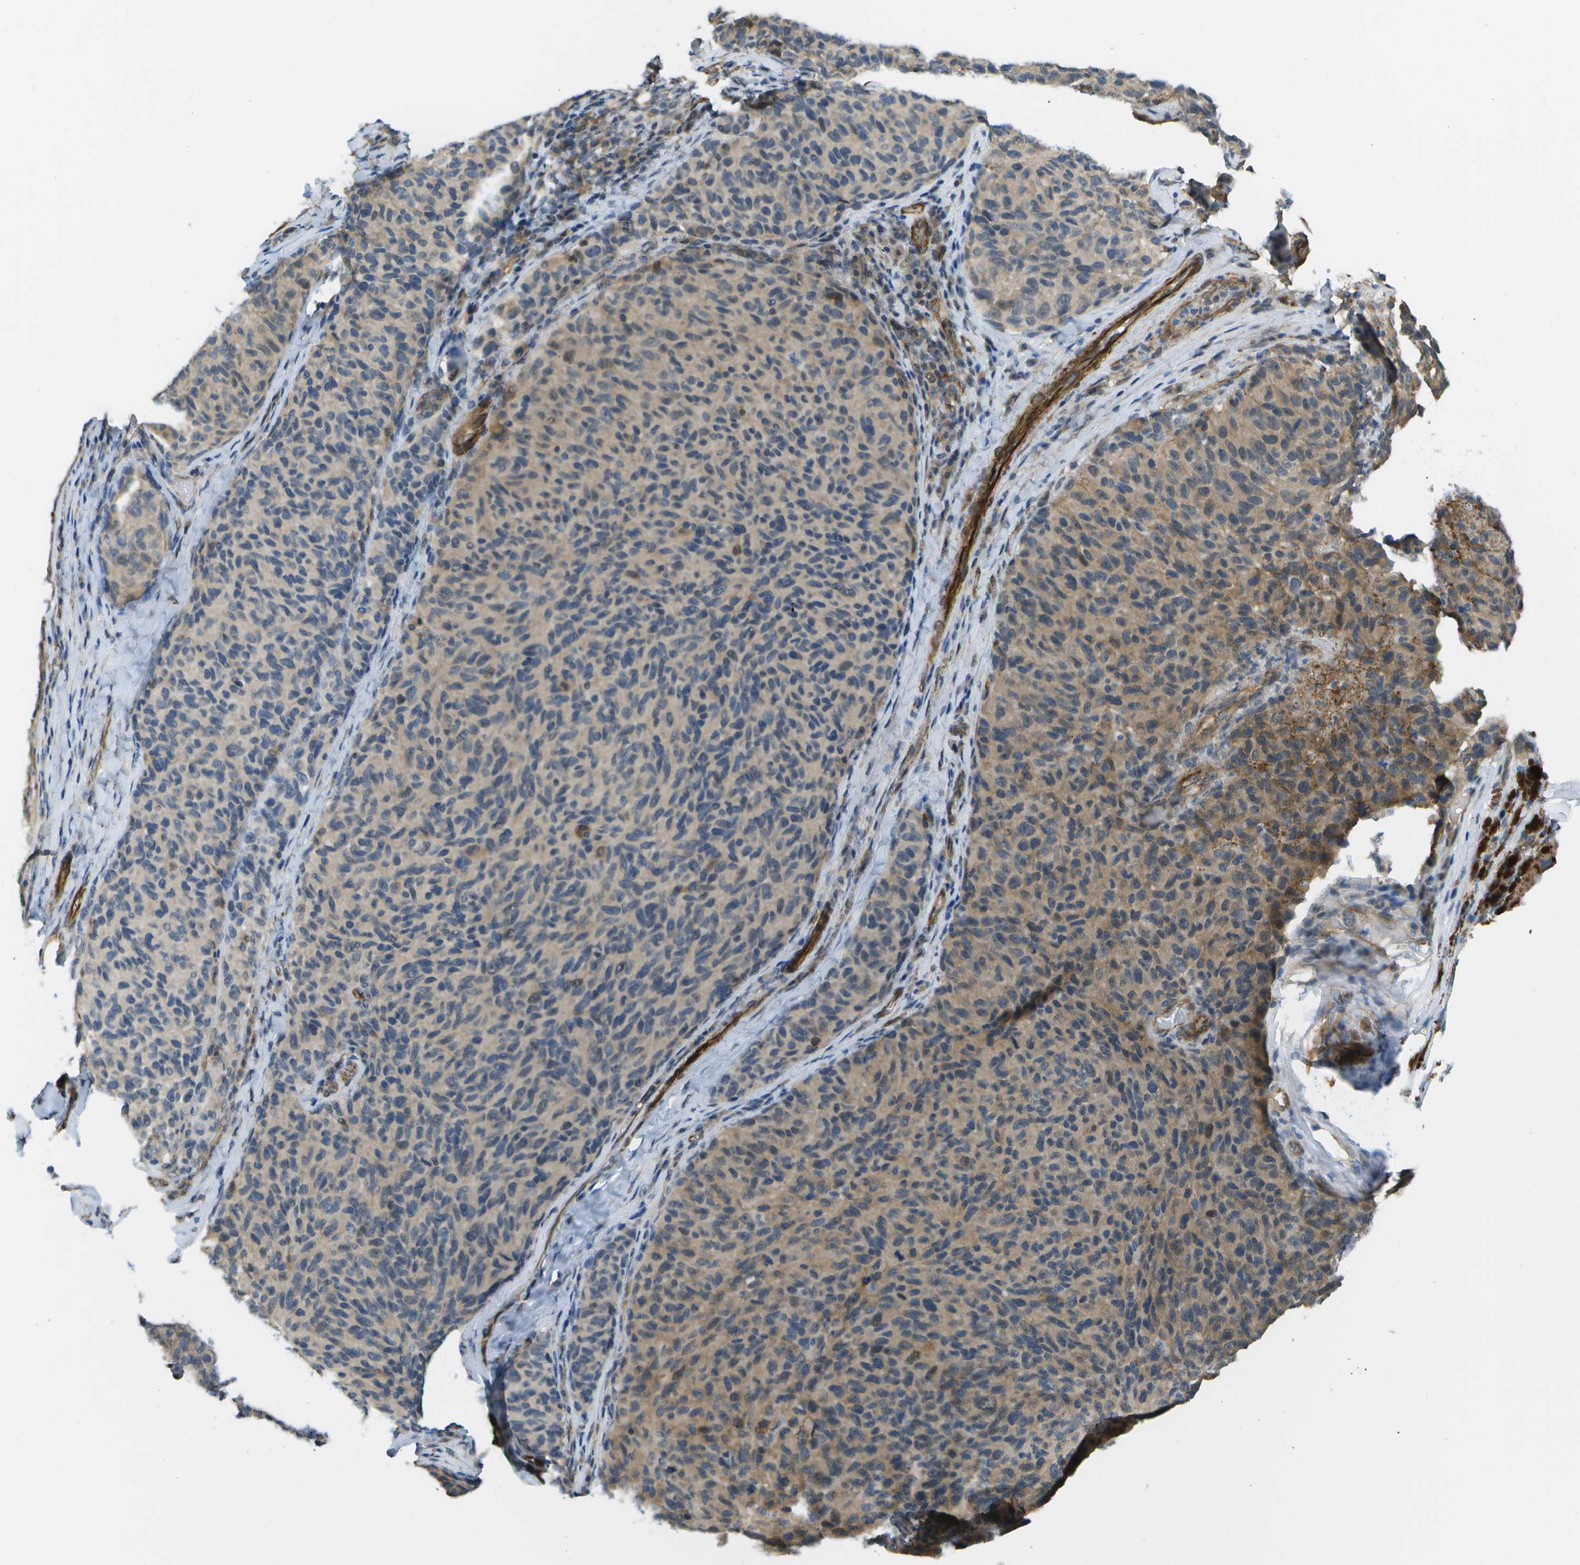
{"staining": {"intensity": "weak", "quantity": ">75%", "location": "cytoplasmic/membranous"}, "tissue": "melanoma", "cell_type": "Tumor cells", "image_type": "cancer", "snomed": [{"axis": "morphology", "description": "Malignant melanoma, NOS"}, {"axis": "topography", "description": "Skin"}], "caption": "The immunohistochemical stain labels weak cytoplasmic/membranous staining in tumor cells of melanoma tissue.", "gene": "KIAA0040", "patient": {"sex": "female", "age": 73}}